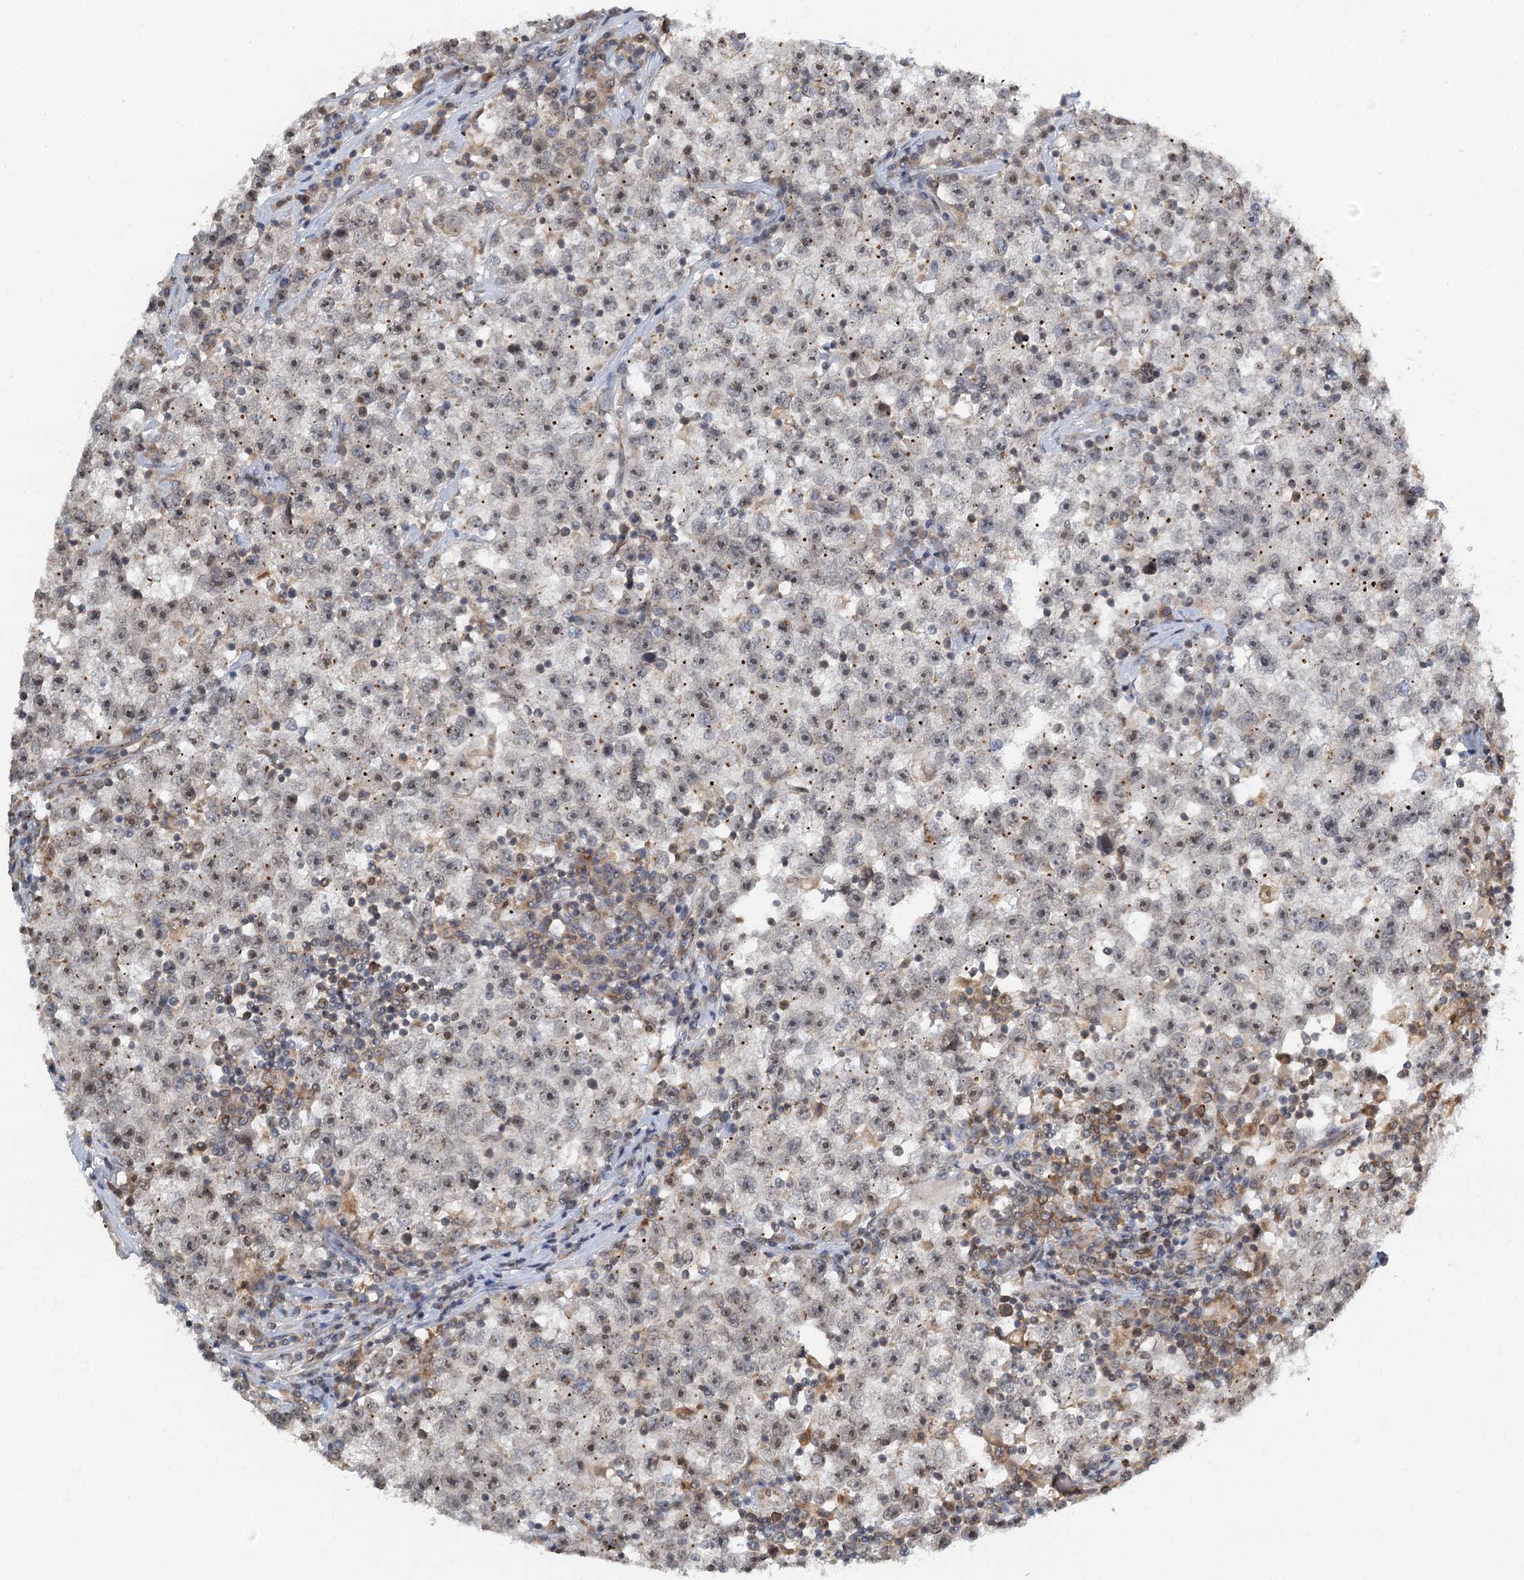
{"staining": {"intensity": "negative", "quantity": "none", "location": "none"}, "tissue": "testis cancer", "cell_type": "Tumor cells", "image_type": "cancer", "snomed": [{"axis": "morphology", "description": "Seminoma, NOS"}, {"axis": "topography", "description": "Testis"}], "caption": "This is a image of immunohistochemistry staining of testis cancer (seminoma), which shows no positivity in tumor cells.", "gene": "TREX1", "patient": {"sex": "male", "age": 22}}